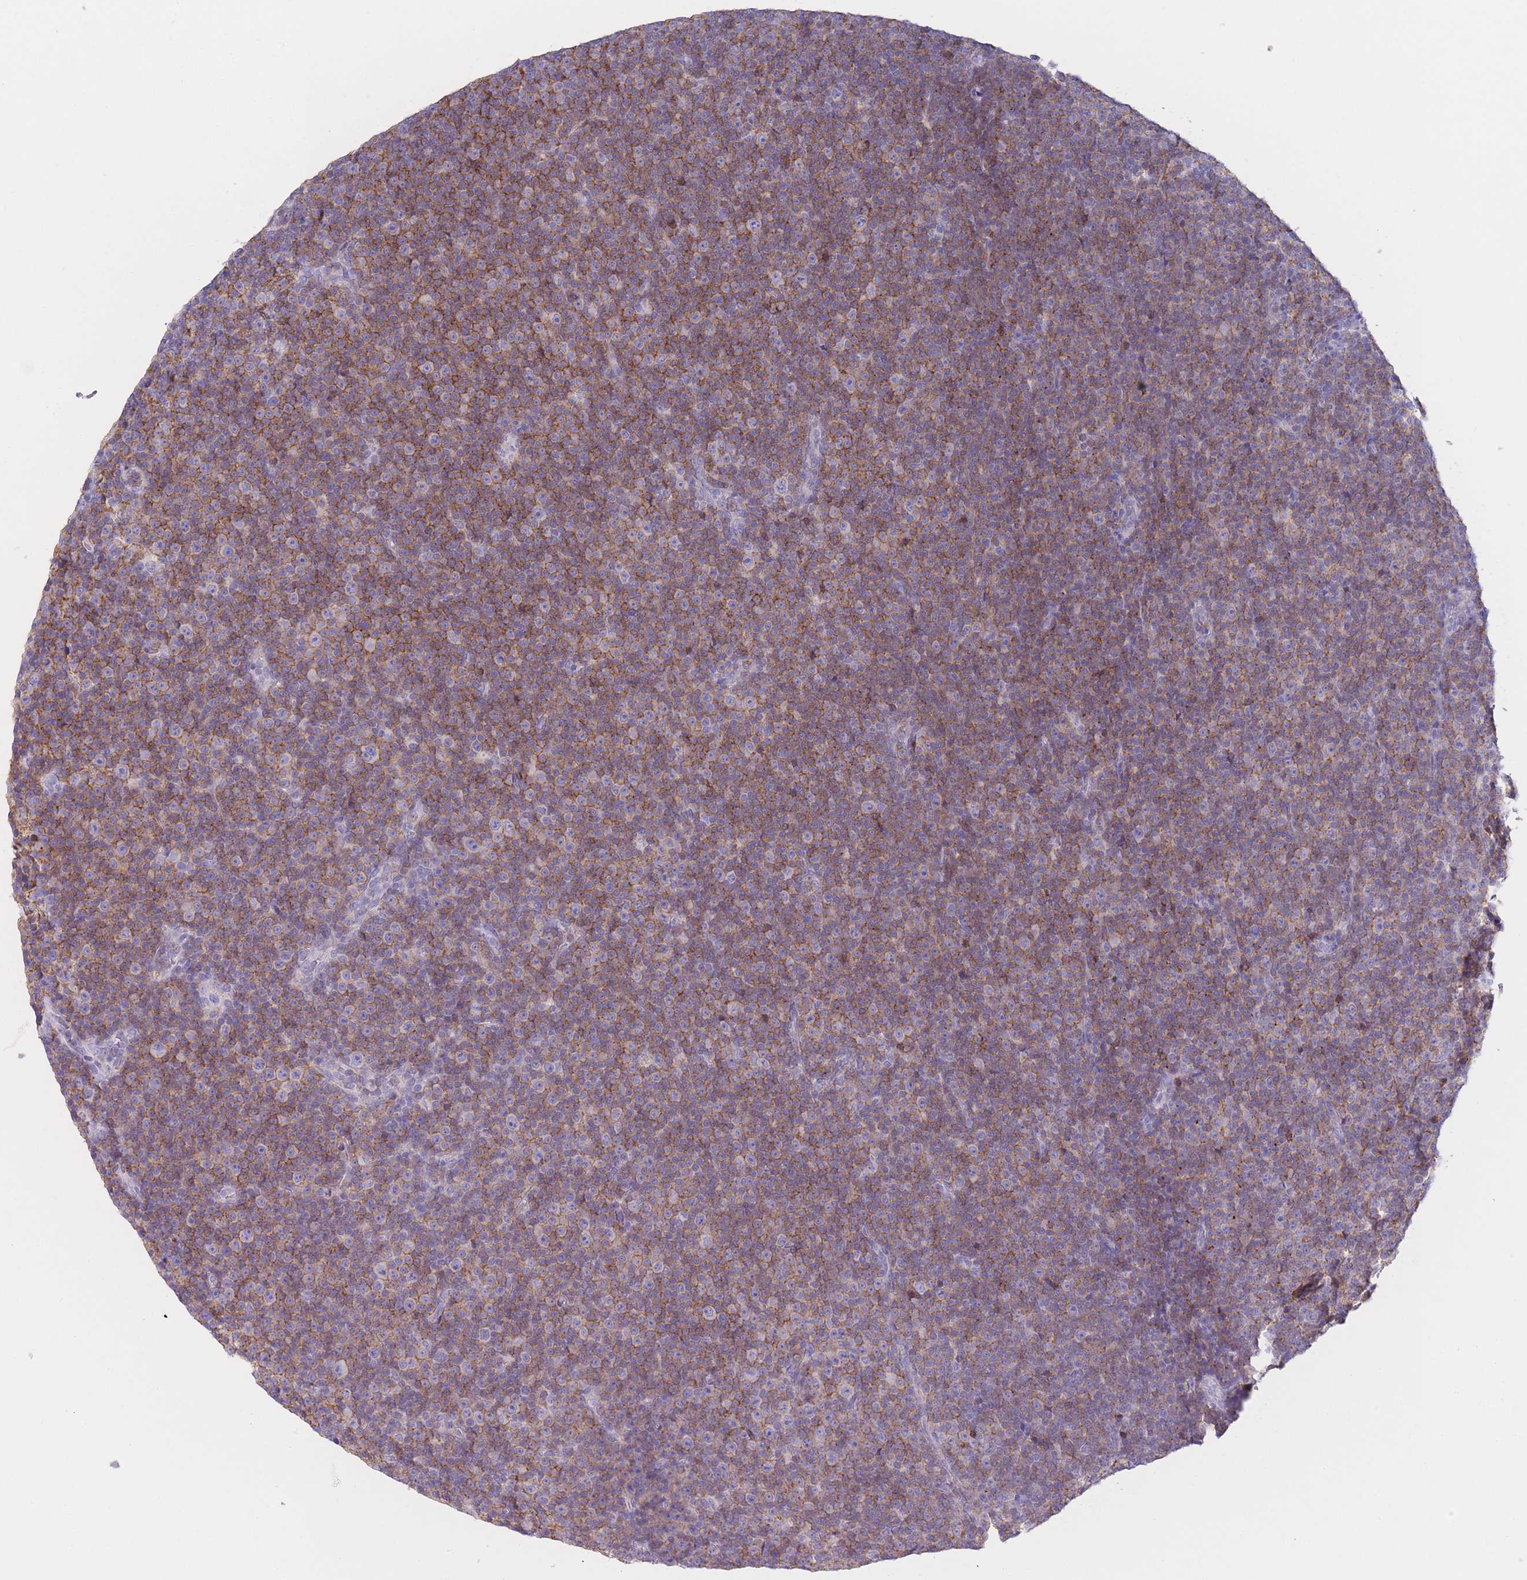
{"staining": {"intensity": "moderate", "quantity": "25%-75%", "location": "cytoplasmic/membranous"}, "tissue": "lymphoma", "cell_type": "Tumor cells", "image_type": "cancer", "snomed": [{"axis": "morphology", "description": "Malignant lymphoma, non-Hodgkin's type, Low grade"}, {"axis": "topography", "description": "Lymph node"}], "caption": "Immunohistochemical staining of human malignant lymphoma, non-Hodgkin's type (low-grade) displays medium levels of moderate cytoplasmic/membranous positivity in approximately 25%-75% of tumor cells.", "gene": "CD37", "patient": {"sex": "female", "age": 67}}